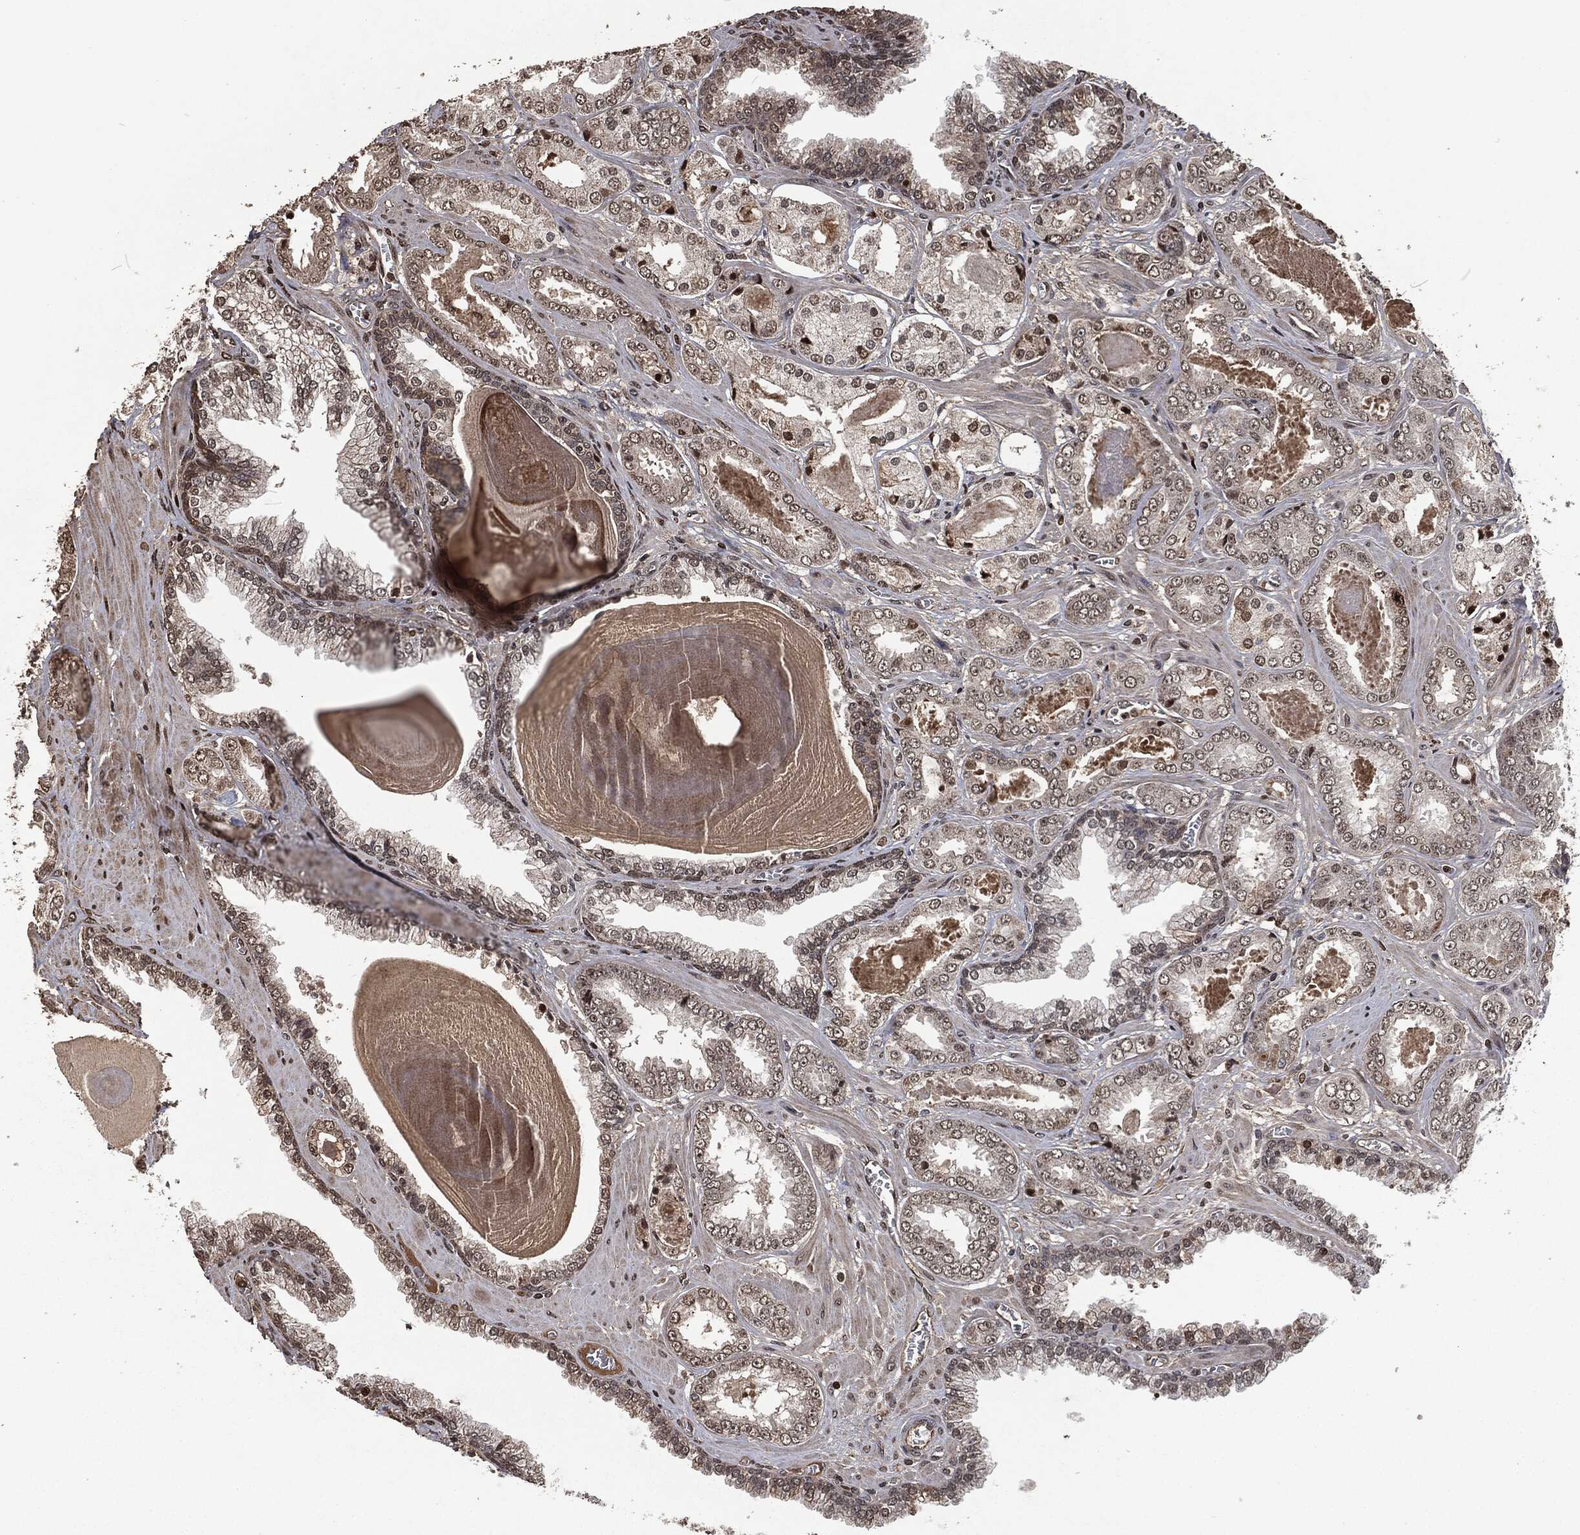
{"staining": {"intensity": "strong", "quantity": "<25%", "location": "nuclear"}, "tissue": "prostate cancer", "cell_type": "Tumor cells", "image_type": "cancer", "snomed": [{"axis": "morphology", "description": "Adenocarcinoma, NOS"}, {"axis": "topography", "description": "Prostate"}], "caption": "Brown immunohistochemical staining in prostate cancer (adenocarcinoma) displays strong nuclear staining in about <25% of tumor cells. The protein is shown in brown color, while the nuclei are stained blue.", "gene": "SNAI1", "patient": {"sex": "male", "age": 56}}